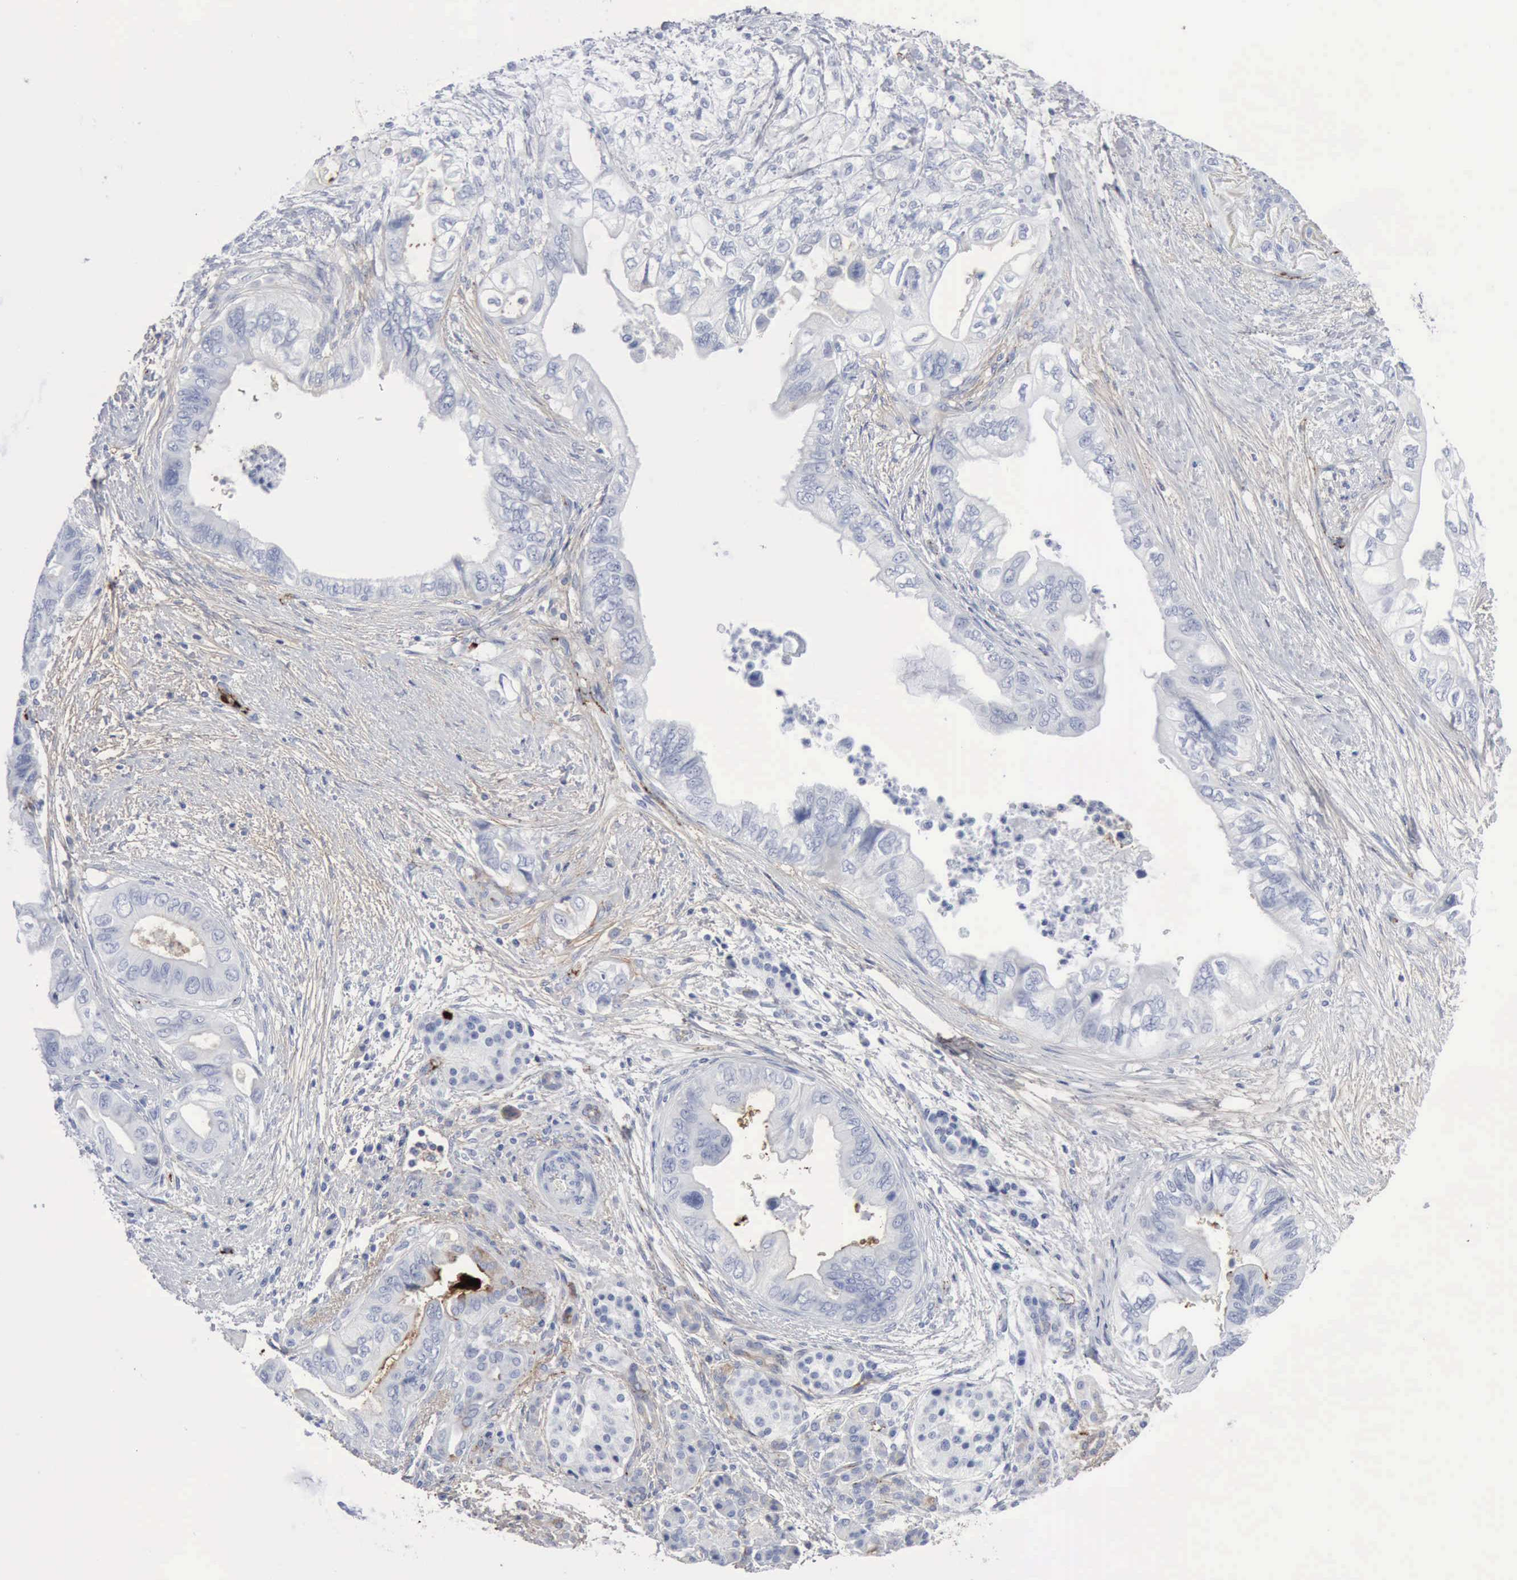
{"staining": {"intensity": "negative", "quantity": "none", "location": "none"}, "tissue": "pancreatic cancer", "cell_type": "Tumor cells", "image_type": "cancer", "snomed": [{"axis": "morphology", "description": "Adenocarcinoma, NOS"}, {"axis": "topography", "description": "Pancreas"}], "caption": "Immunohistochemistry (IHC) of pancreatic cancer (adenocarcinoma) exhibits no expression in tumor cells. (DAB IHC, high magnification).", "gene": "C4BPA", "patient": {"sex": "female", "age": 66}}